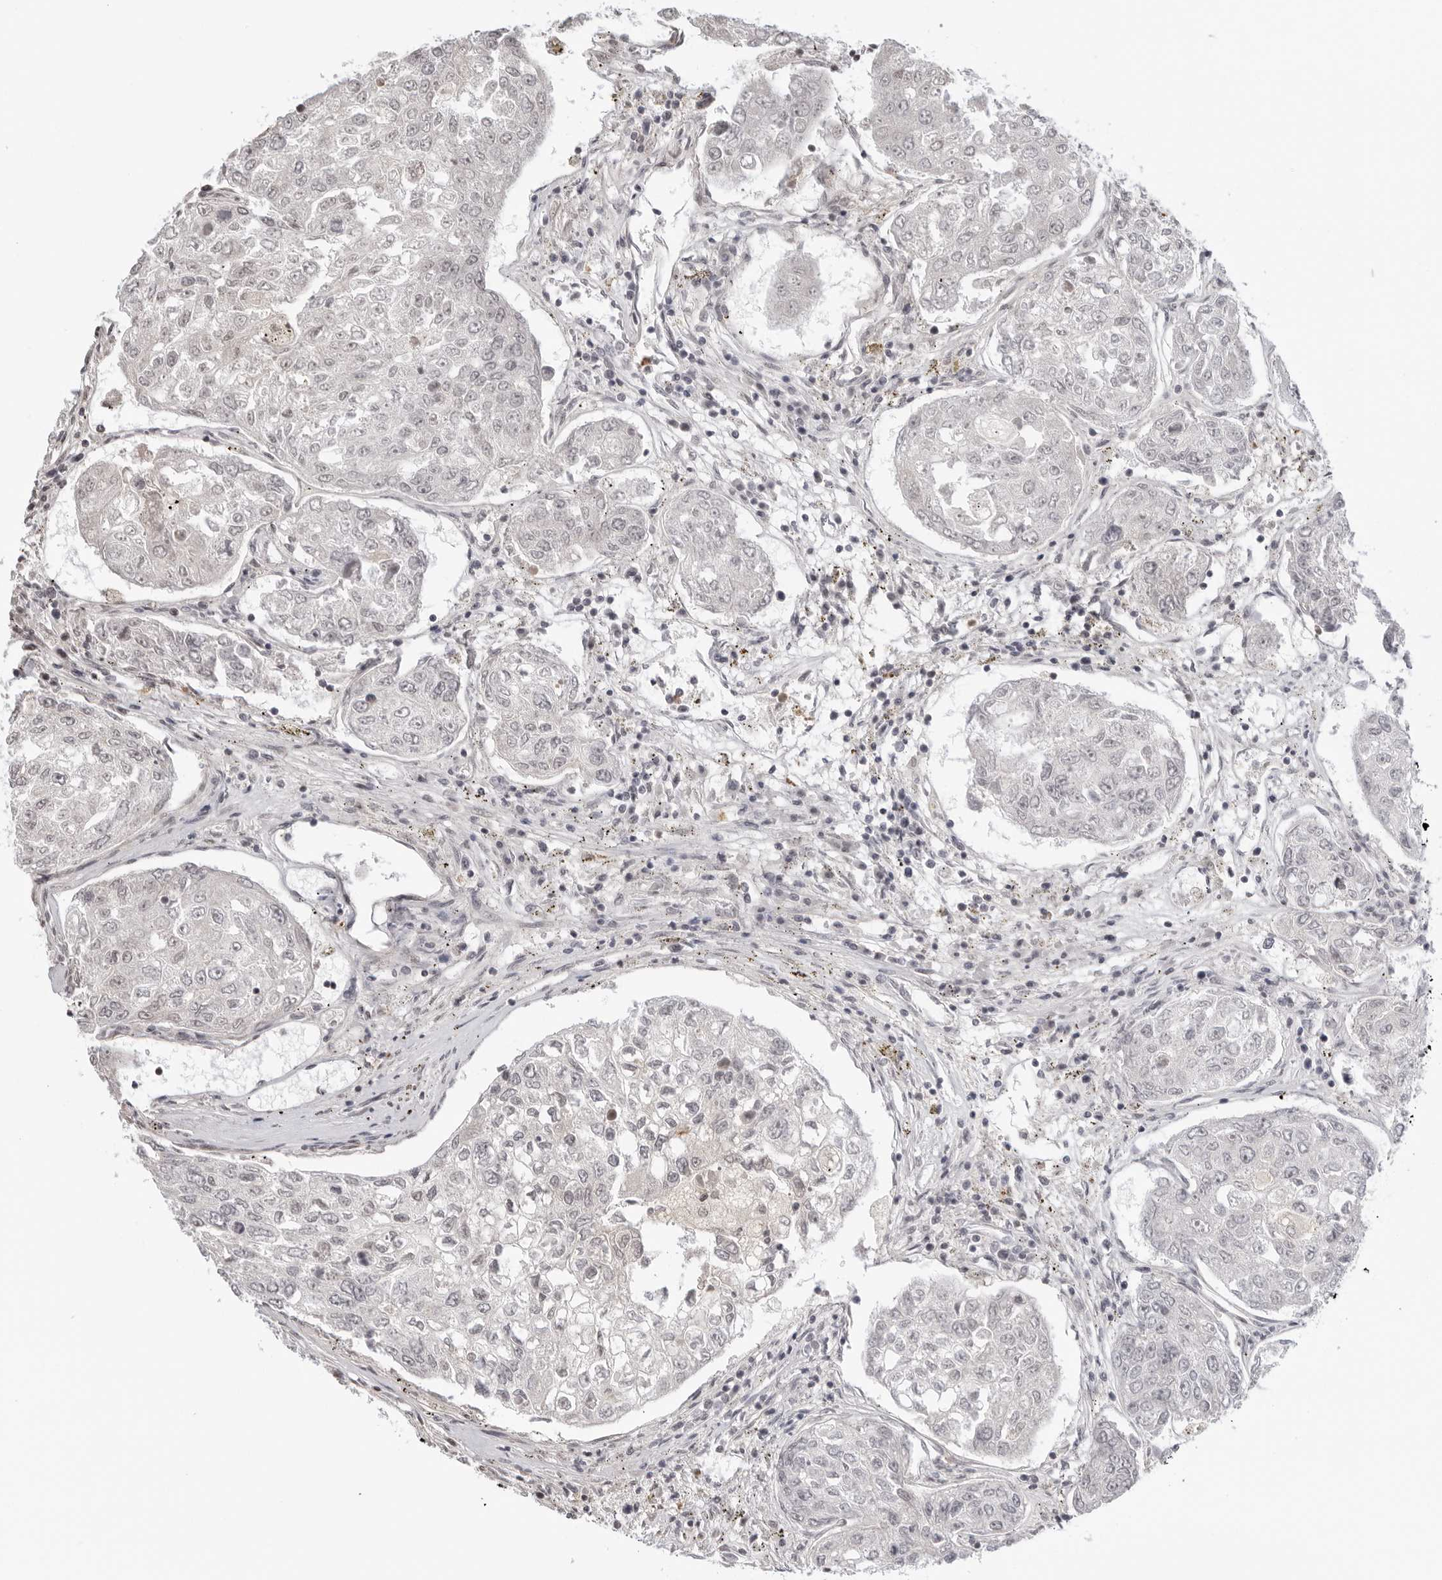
{"staining": {"intensity": "negative", "quantity": "none", "location": "none"}, "tissue": "urothelial cancer", "cell_type": "Tumor cells", "image_type": "cancer", "snomed": [{"axis": "morphology", "description": "Urothelial carcinoma, High grade"}, {"axis": "topography", "description": "Lymph node"}, {"axis": "topography", "description": "Urinary bladder"}], "caption": "The micrograph shows no significant expression in tumor cells of urothelial cancer. (Stains: DAB IHC with hematoxylin counter stain, Microscopy: brightfield microscopy at high magnification).", "gene": "SUGCT", "patient": {"sex": "male", "age": 51}}